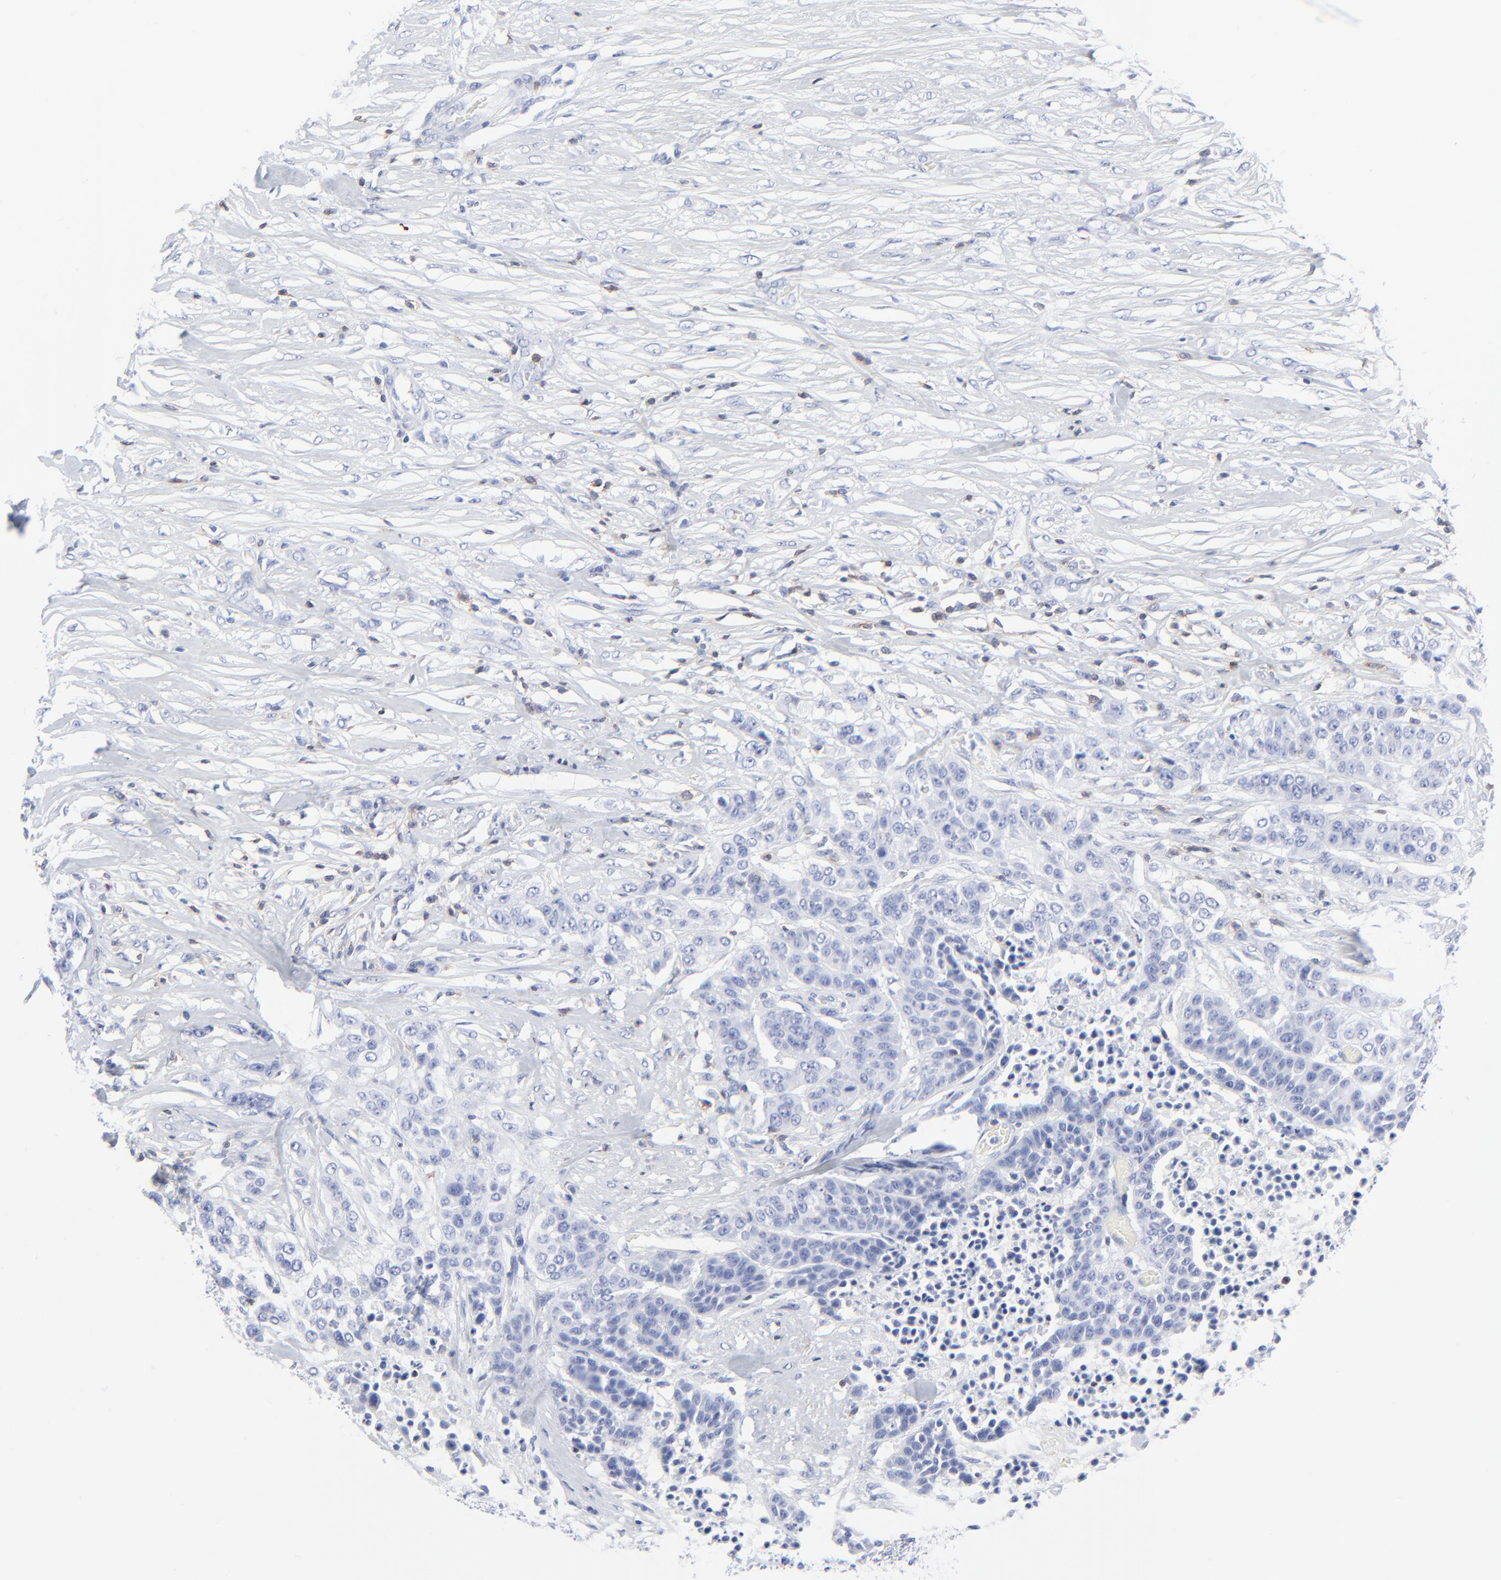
{"staining": {"intensity": "negative", "quantity": "none", "location": "none"}, "tissue": "urothelial cancer", "cell_type": "Tumor cells", "image_type": "cancer", "snomed": [{"axis": "morphology", "description": "Urothelial carcinoma, High grade"}, {"axis": "topography", "description": "Urinary bladder"}], "caption": "Micrograph shows no significant protein expression in tumor cells of high-grade urothelial carcinoma. The staining was performed using DAB (3,3'-diaminobenzidine) to visualize the protein expression in brown, while the nuclei were stained in blue with hematoxylin (Magnification: 20x).", "gene": "LCK", "patient": {"sex": "male", "age": 74}}